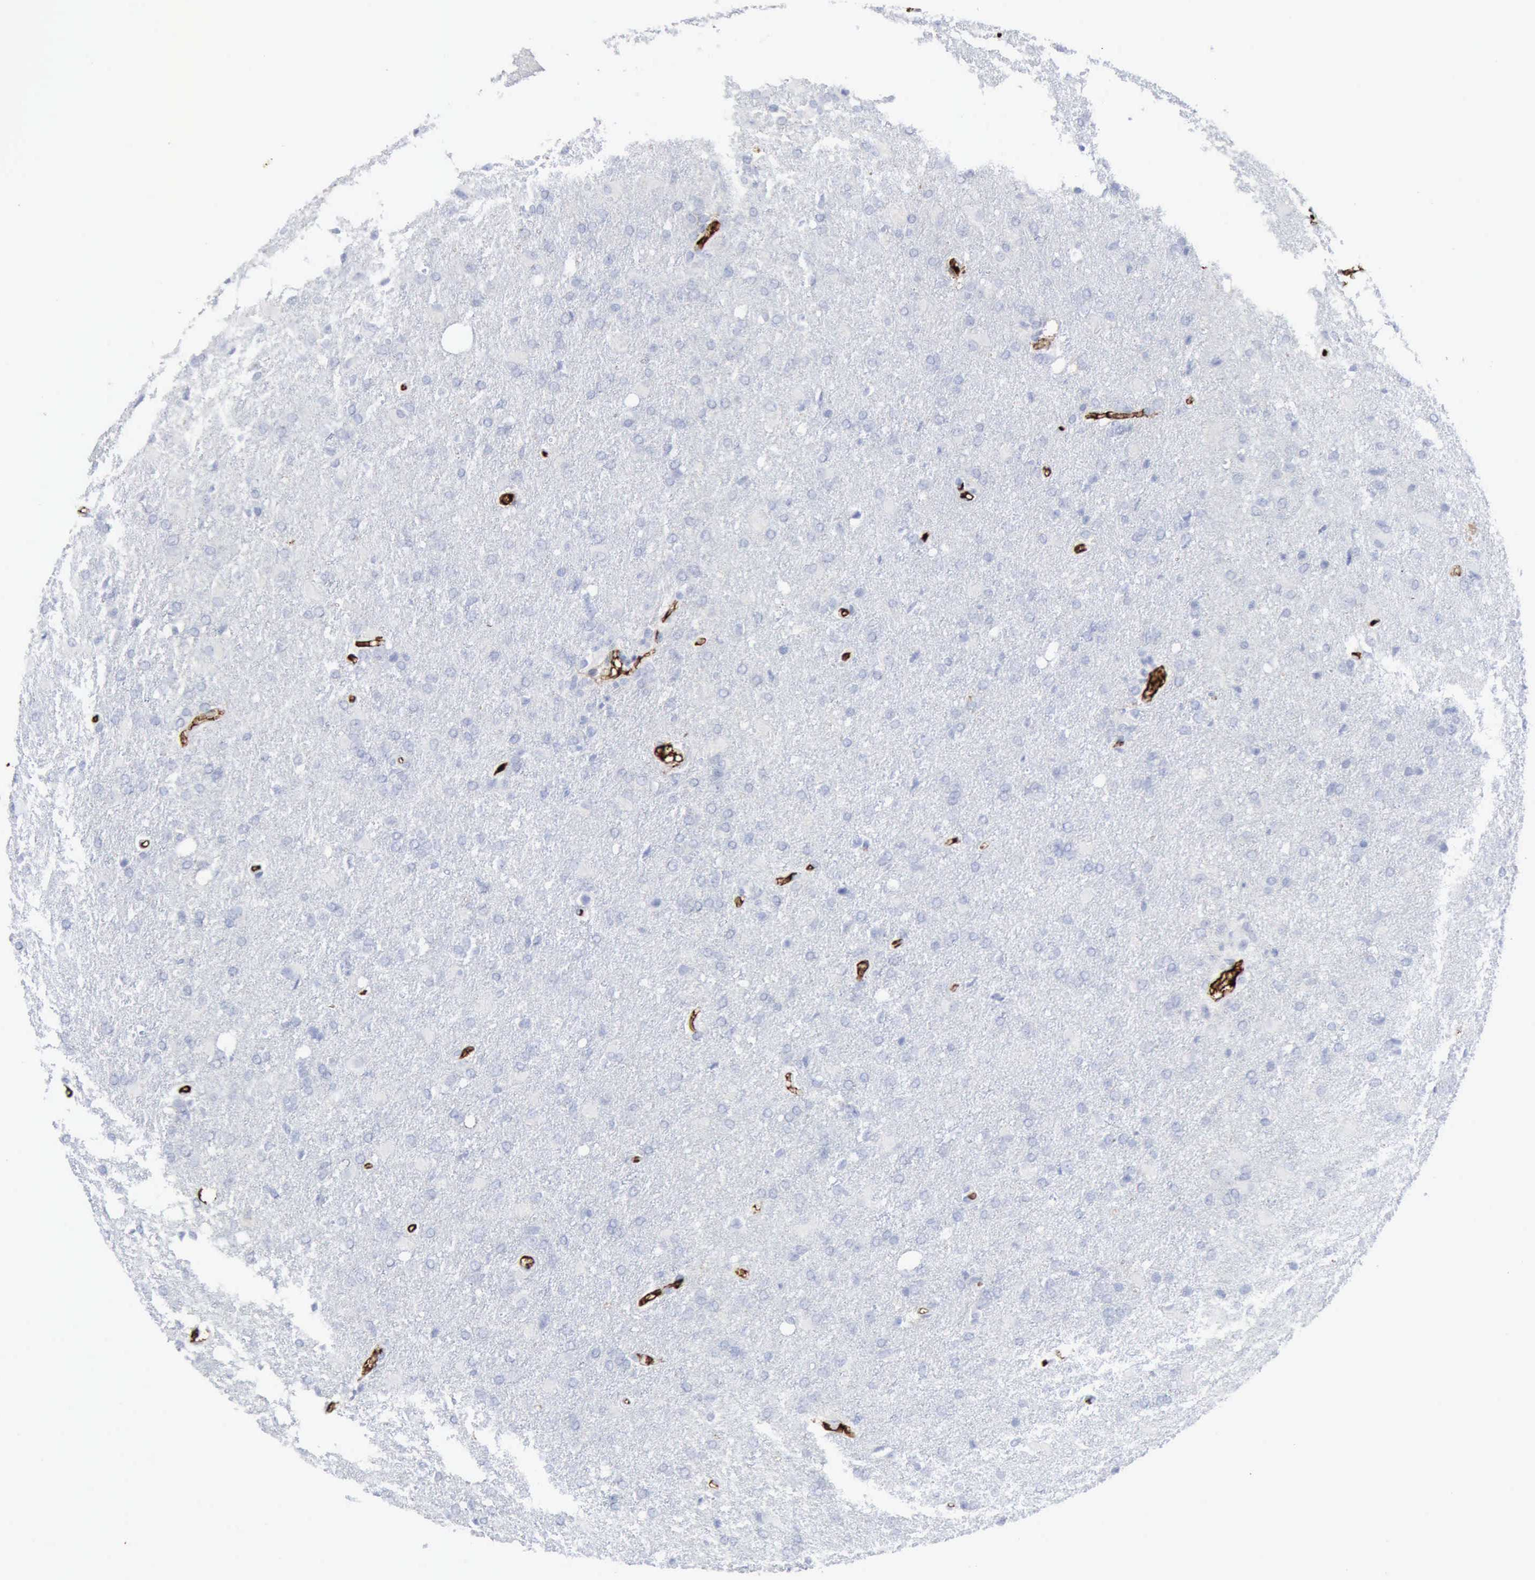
{"staining": {"intensity": "negative", "quantity": "none", "location": "none"}, "tissue": "glioma", "cell_type": "Tumor cells", "image_type": "cancer", "snomed": [{"axis": "morphology", "description": "Glioma, malignant, High grade"}, {"axis": "topography", "description": "Brain"}], "caption": "There is no significant expression in tumor cells of glioma.", "gene": "C4BPA", "patient": {"sex": "male", "age": 68}}